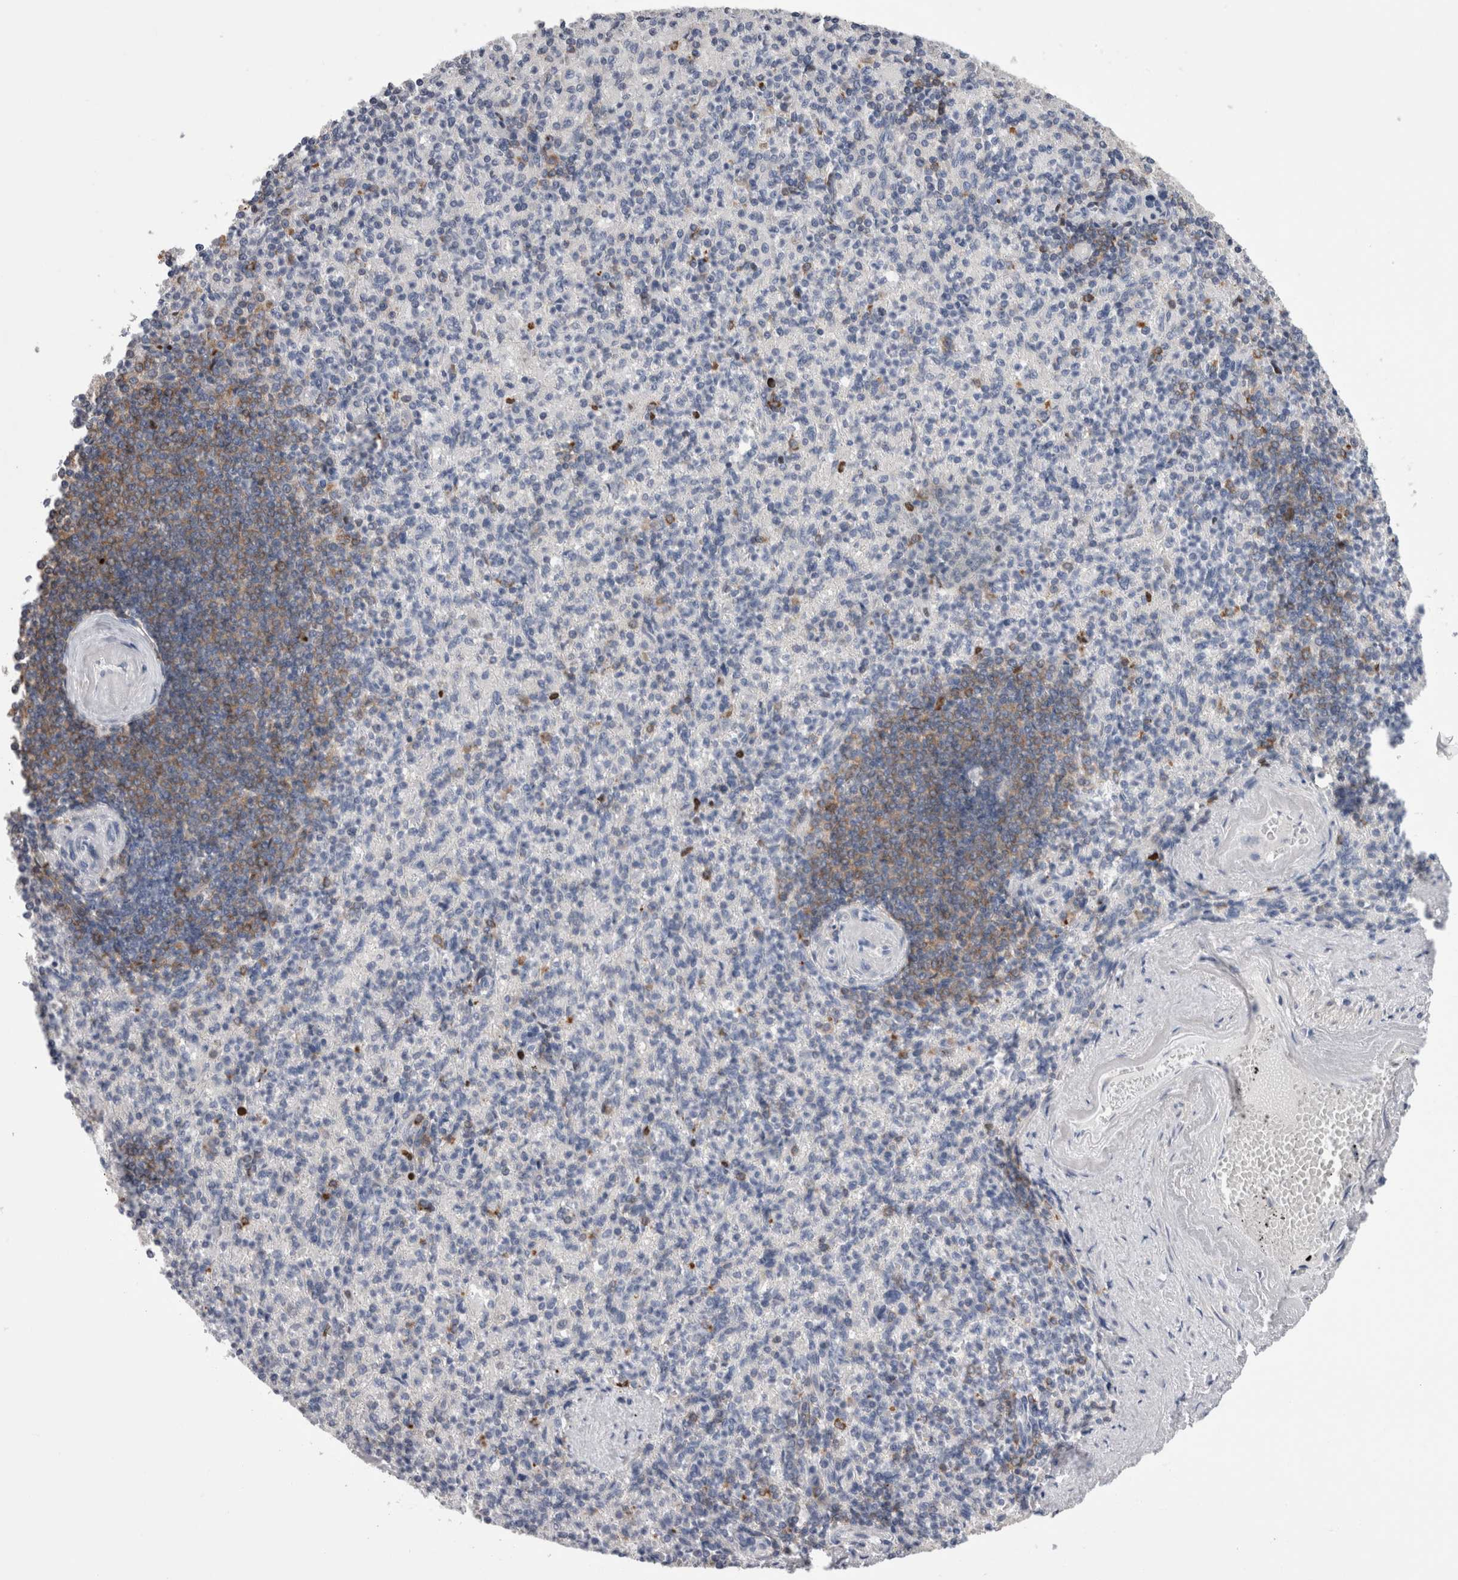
{"staining": {"intensity": "negative", "quantity": "none", "location": "none"}, "tissue": "spleen", "cell_type": "Cells in red pulp", "image_type": "normal", "snomed": [{"axis": "morphology", "description": "Normal tissue, NOS"}, {"axis": "topography", "description": "Spleen"}], "caption": "Histopathology image shows no significant protein positivity in cells in red pulp of unremarkable spleen.", "gene": "DCTN6", "patient": {"sex": "female", "age": 74}}